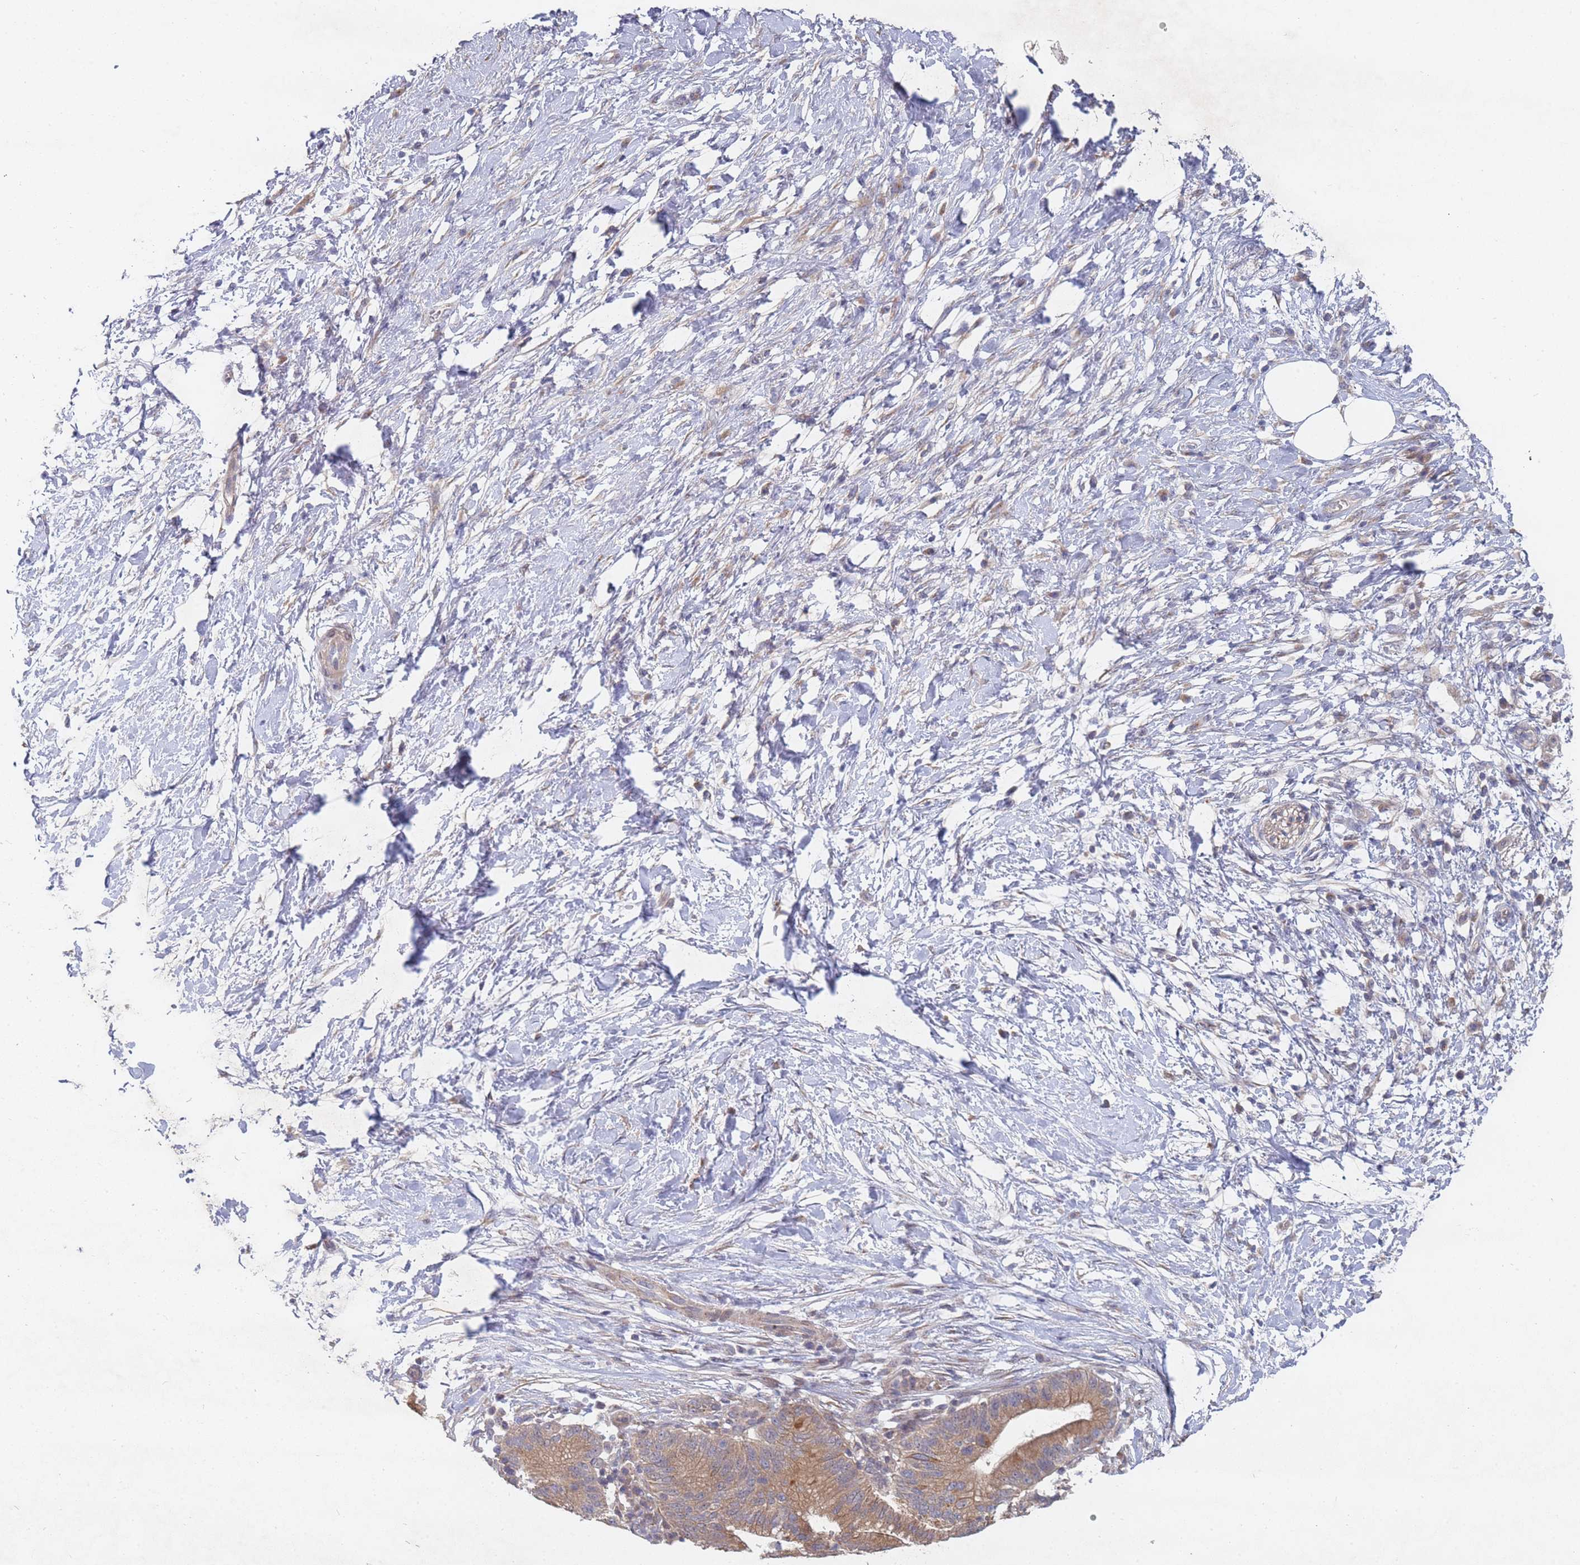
{"staining": {"intensity": "moderate", "quantity": ">75%", "location": "cytoplasmic/membranous"}, "tissue": "pancreatic cancer", "cell_type": "Tumor cells", "image_type": "cancer", "snomed": [{"axis": "morphology", "description": "Adenocarcinoma, NOS"}, {"axis": "topography", "description": "Pancreas"}], "caption": "The histopathology image displays immunohistochemical staining of pancreatic cancer. There is moderate cytoplasmic/membranous staining is seen in about >75% of tumor cells. Using DAB (brown) and hematoxylin (blue) stains, captured at high magnification using brightfield microscopy.", "gene": "SLC35F5", "patient": {"sex": "male", "age": 68}}